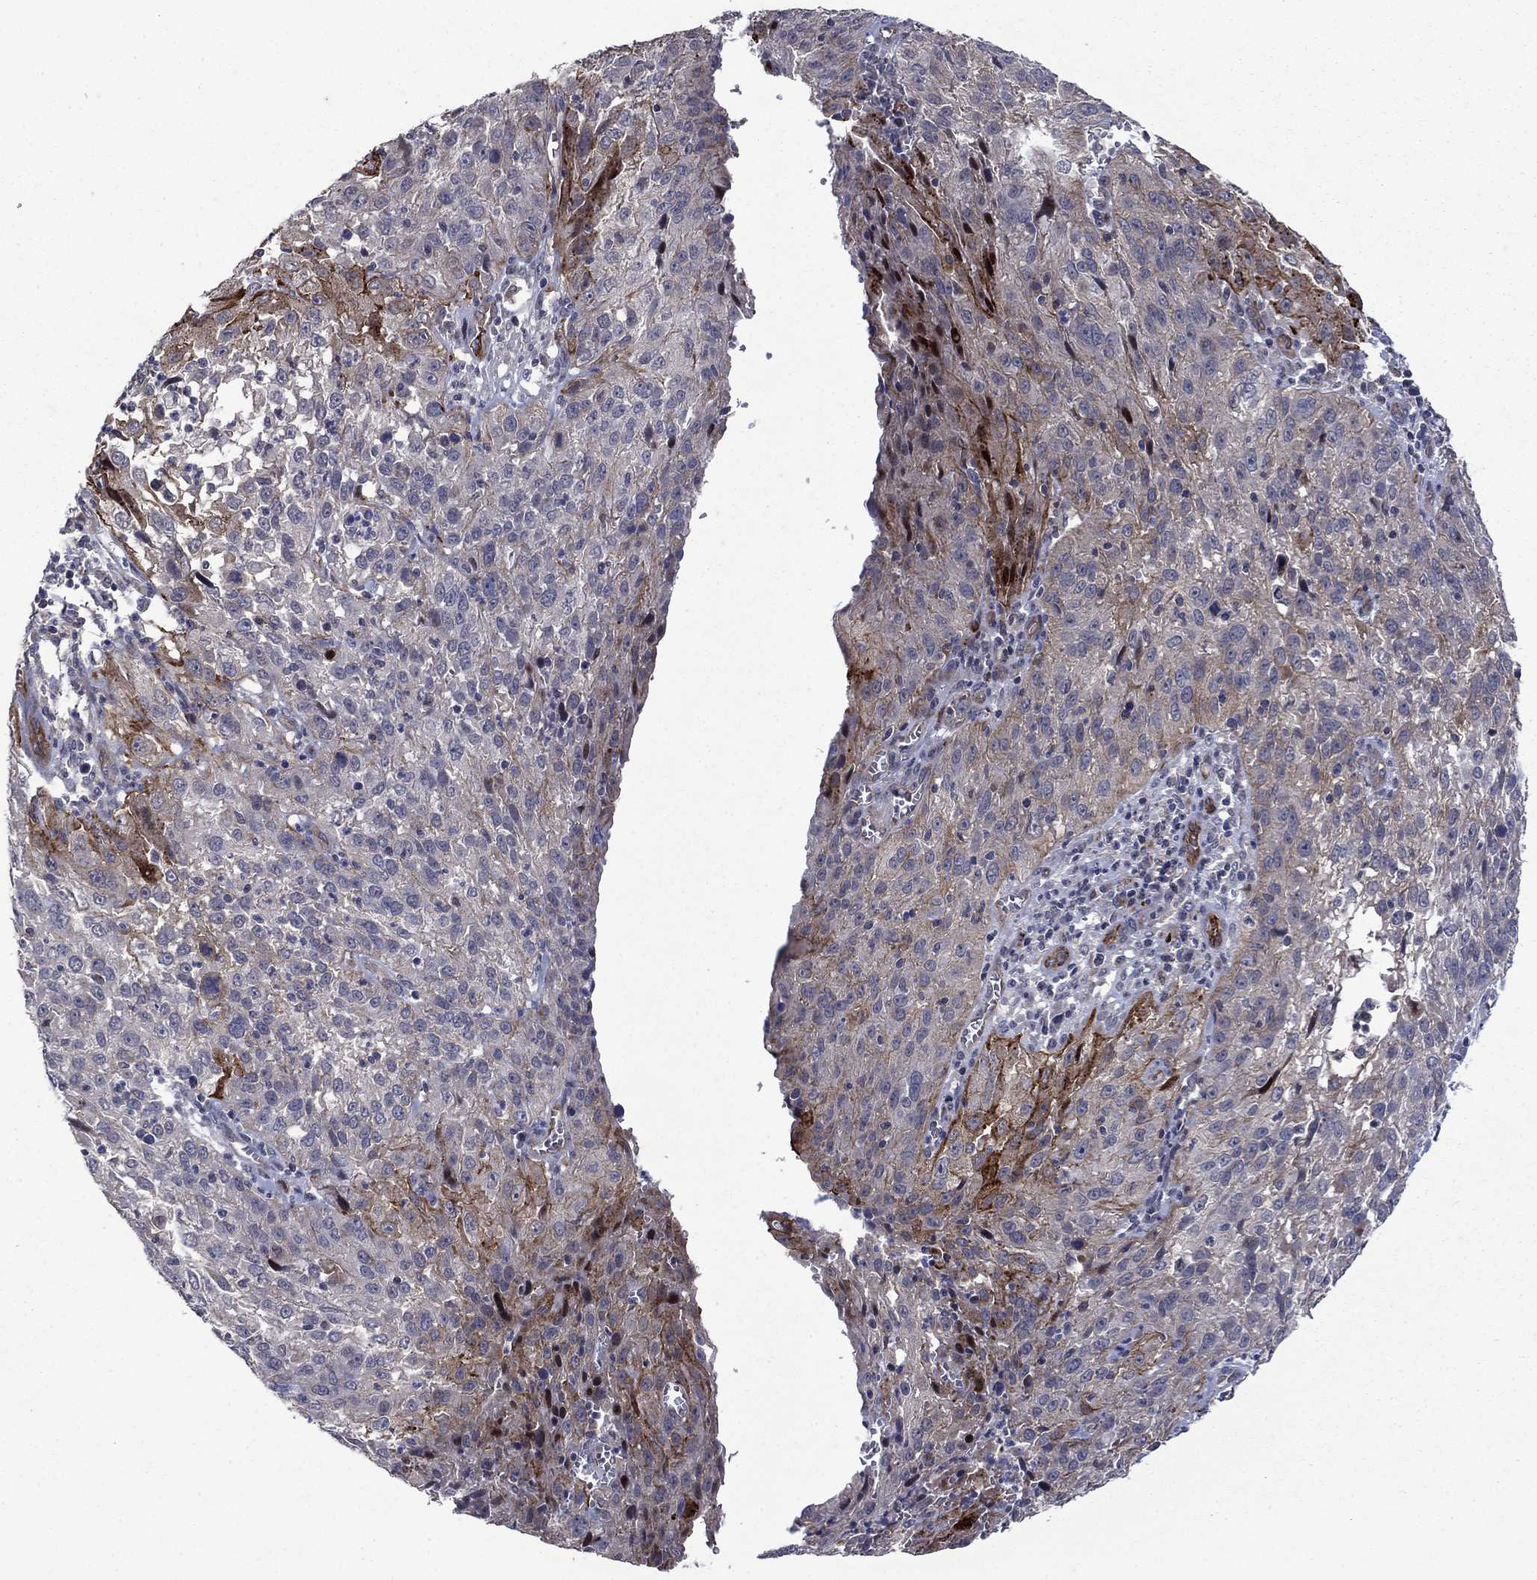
{"staining": {"intensity": "strong", "quantity": "<25%", "location": "cytoplasmic/membranous"}, "tissue": "cervical cancer", "cell_type": "Tumor cells", "image_type": "cancer", "snomed": [{"axis": "morphology", "description": "Squamous cell carcinoma, NOS"}, {"axis": "topography", "description": "Cervix"}], "caption": "Protein expression analysis of cervical cancer (squamous cell carcinoma) reveals strong cytoplasmic/membranous expression in approximately <25% of tumor cells. Nuclei are stained in blue.", "gene": "SLC7A1", "patient": {"sex": "female", "age": 32}}